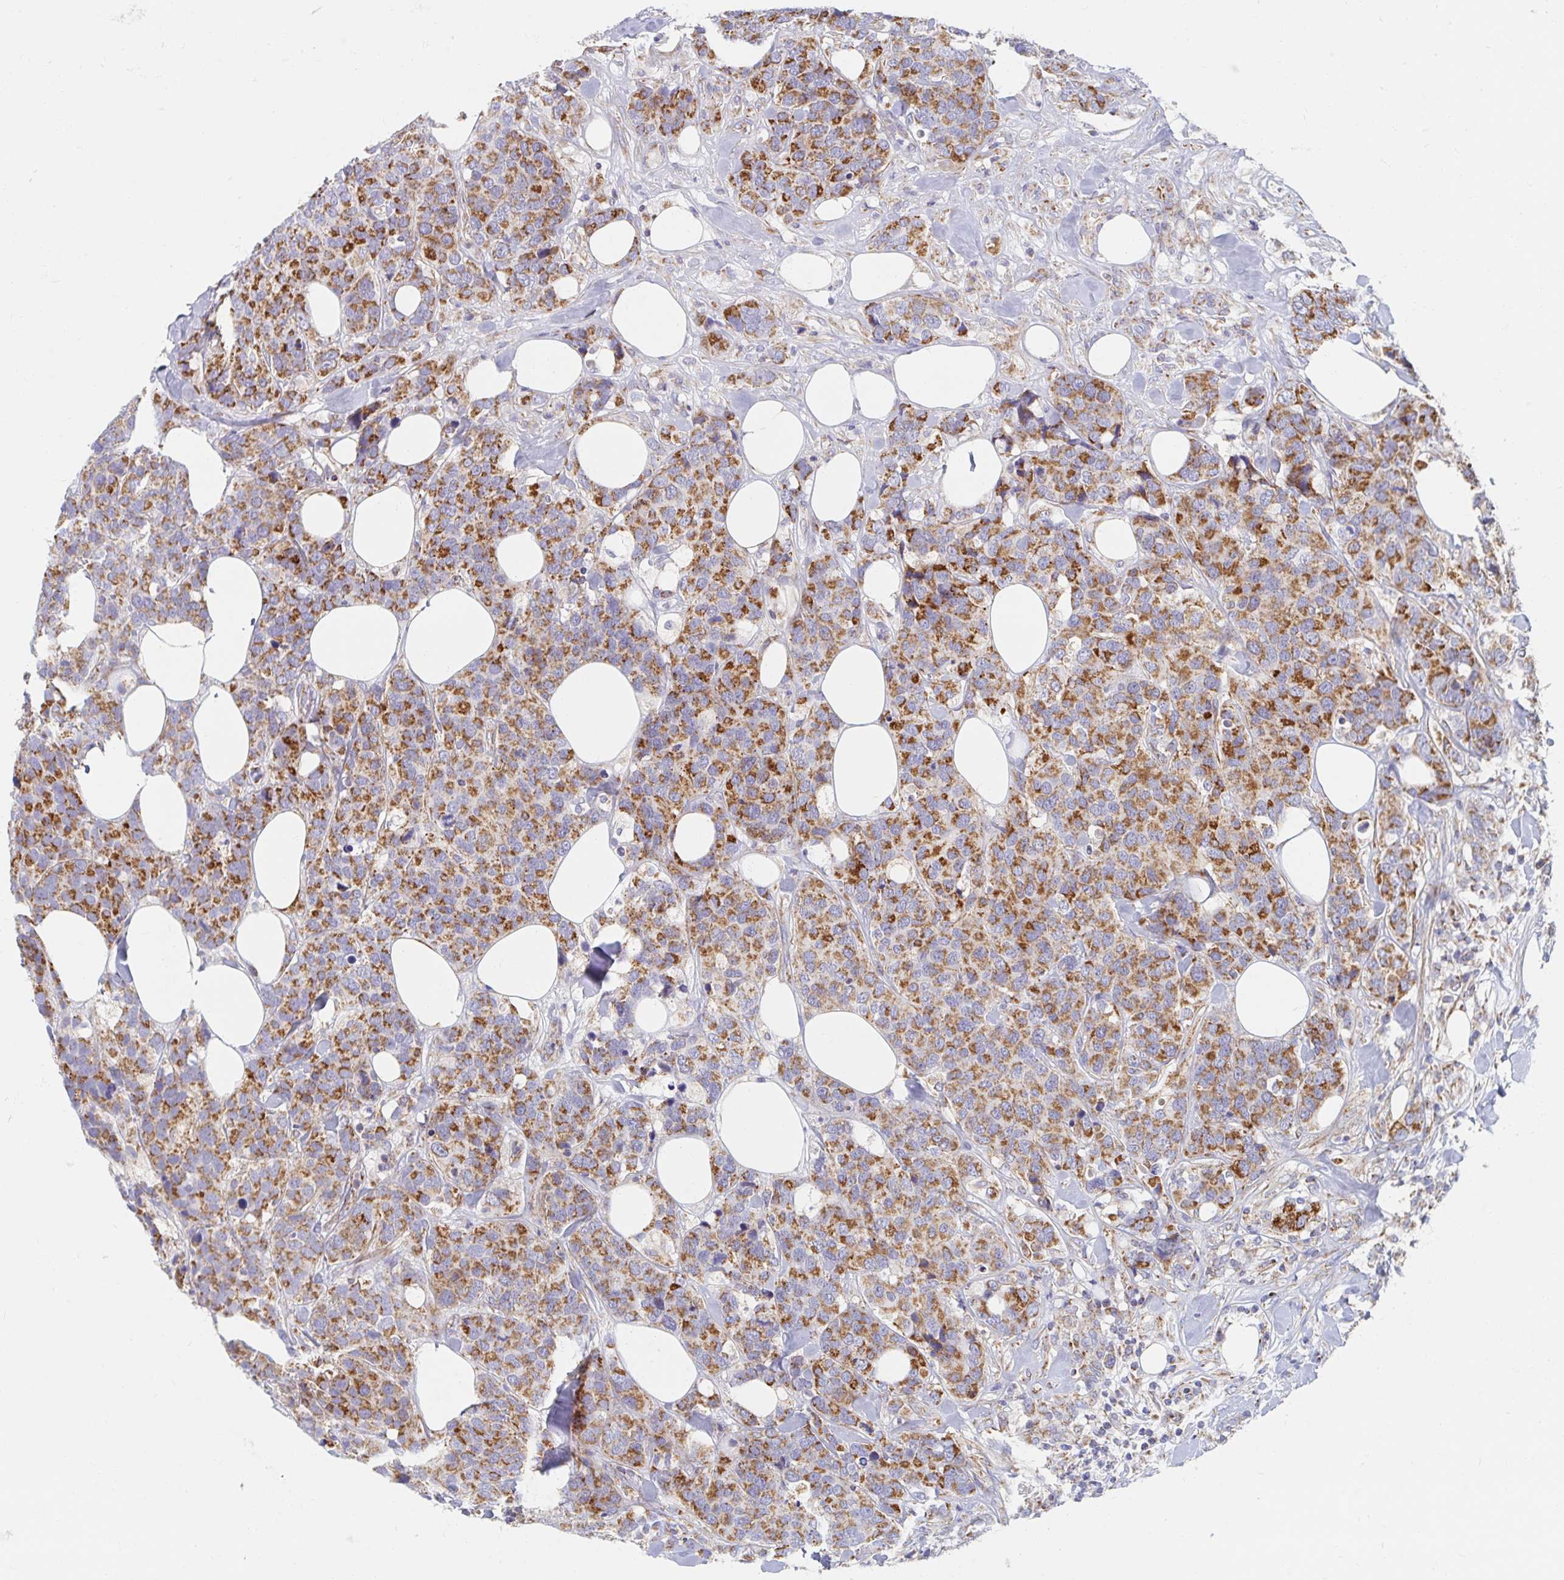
{"staining": {"intensity": "strong", "quantity": ">75%", "location": "cytoplasmic/membranous"}, "tissue": "breast cancer", "cell_type": "Tumor cells", "image_type": "cancer", "snomed": [{"axis": "morphology", "description": "Lobular carcinoma"}, {"axis": "topography", "description": "Breast"}], "caption": "Strong cytoplasmic/membranous staining for a protein is identified in approximately >75% of tumor cells of breast cancer using immunohistochemistry.", "gene": "MAVS", "patient": {"sex": "female", "age": 59}}